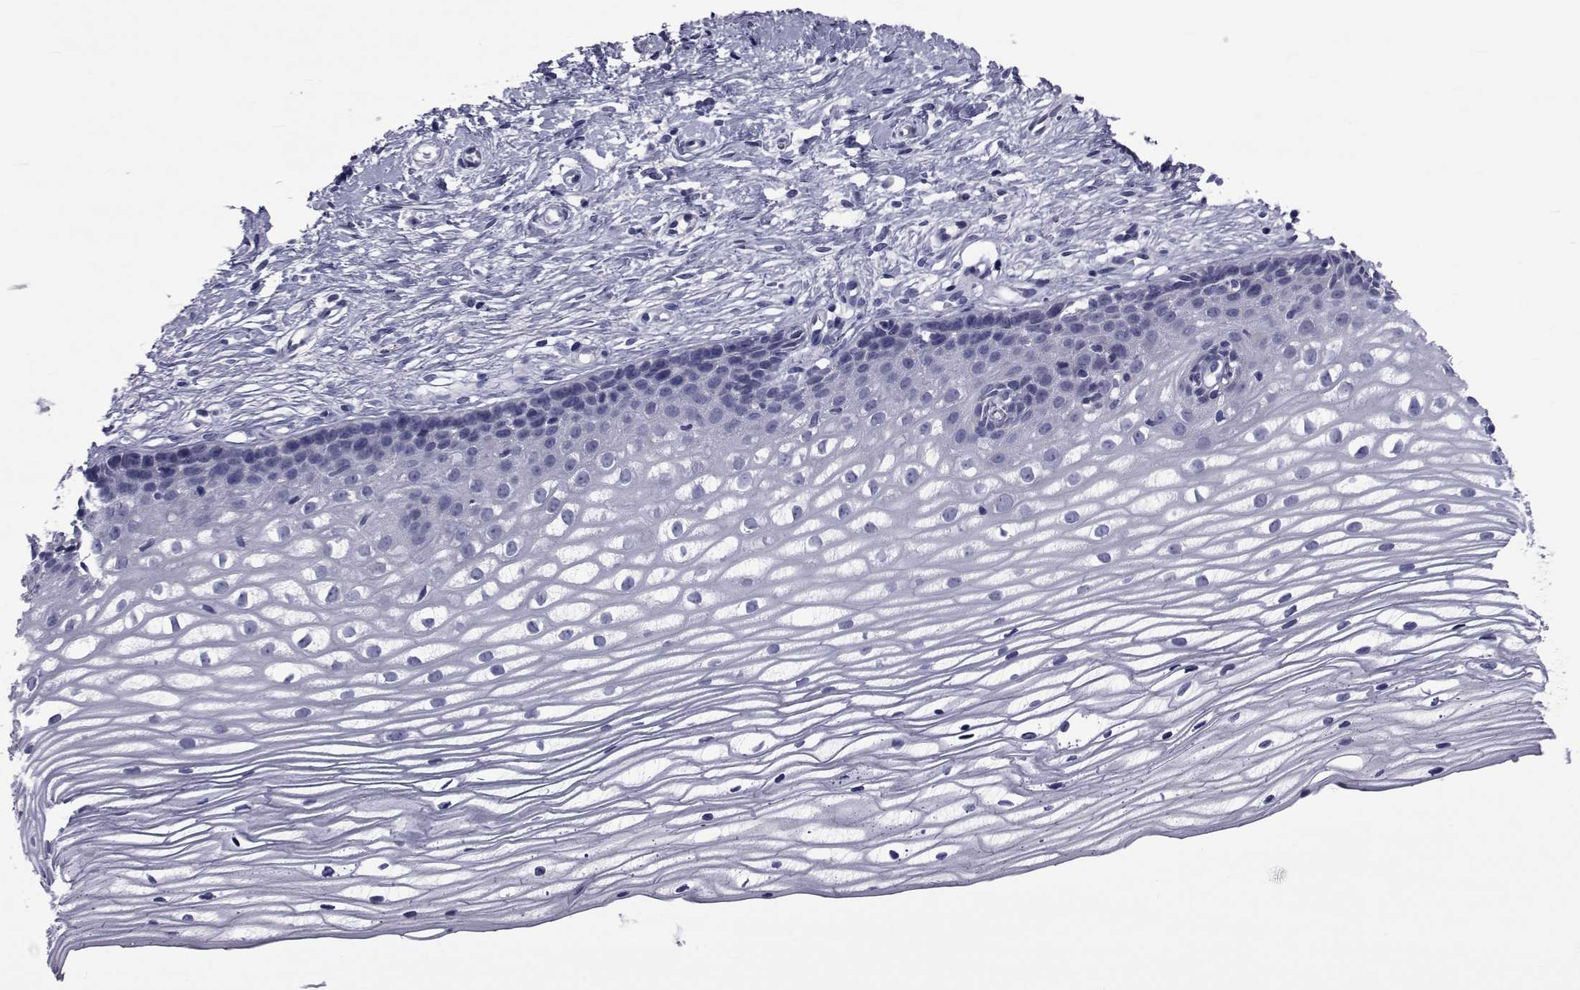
{"staining": {"intensity": "negative", "quantity": "none", "location": "none"}, "tissue": "cervix", "cell_type": "Glandular cells", "image_type": "normal", "snomed": [{"axis": "morphology", "description": "Normal tissue, NOS"}, {"axis": "topography", "description": "Cervix"}], "caption": "Protein analysis of benign cervix displays no significant staining in glandular cells. The staining was performed using DAB to visualize the protein expression in brown, while the nuclei were stained in blue with hematoxylin (Magnification: 20x).", "gene": "GKAP1", "patient": {"sex": "female", "age": 40}}